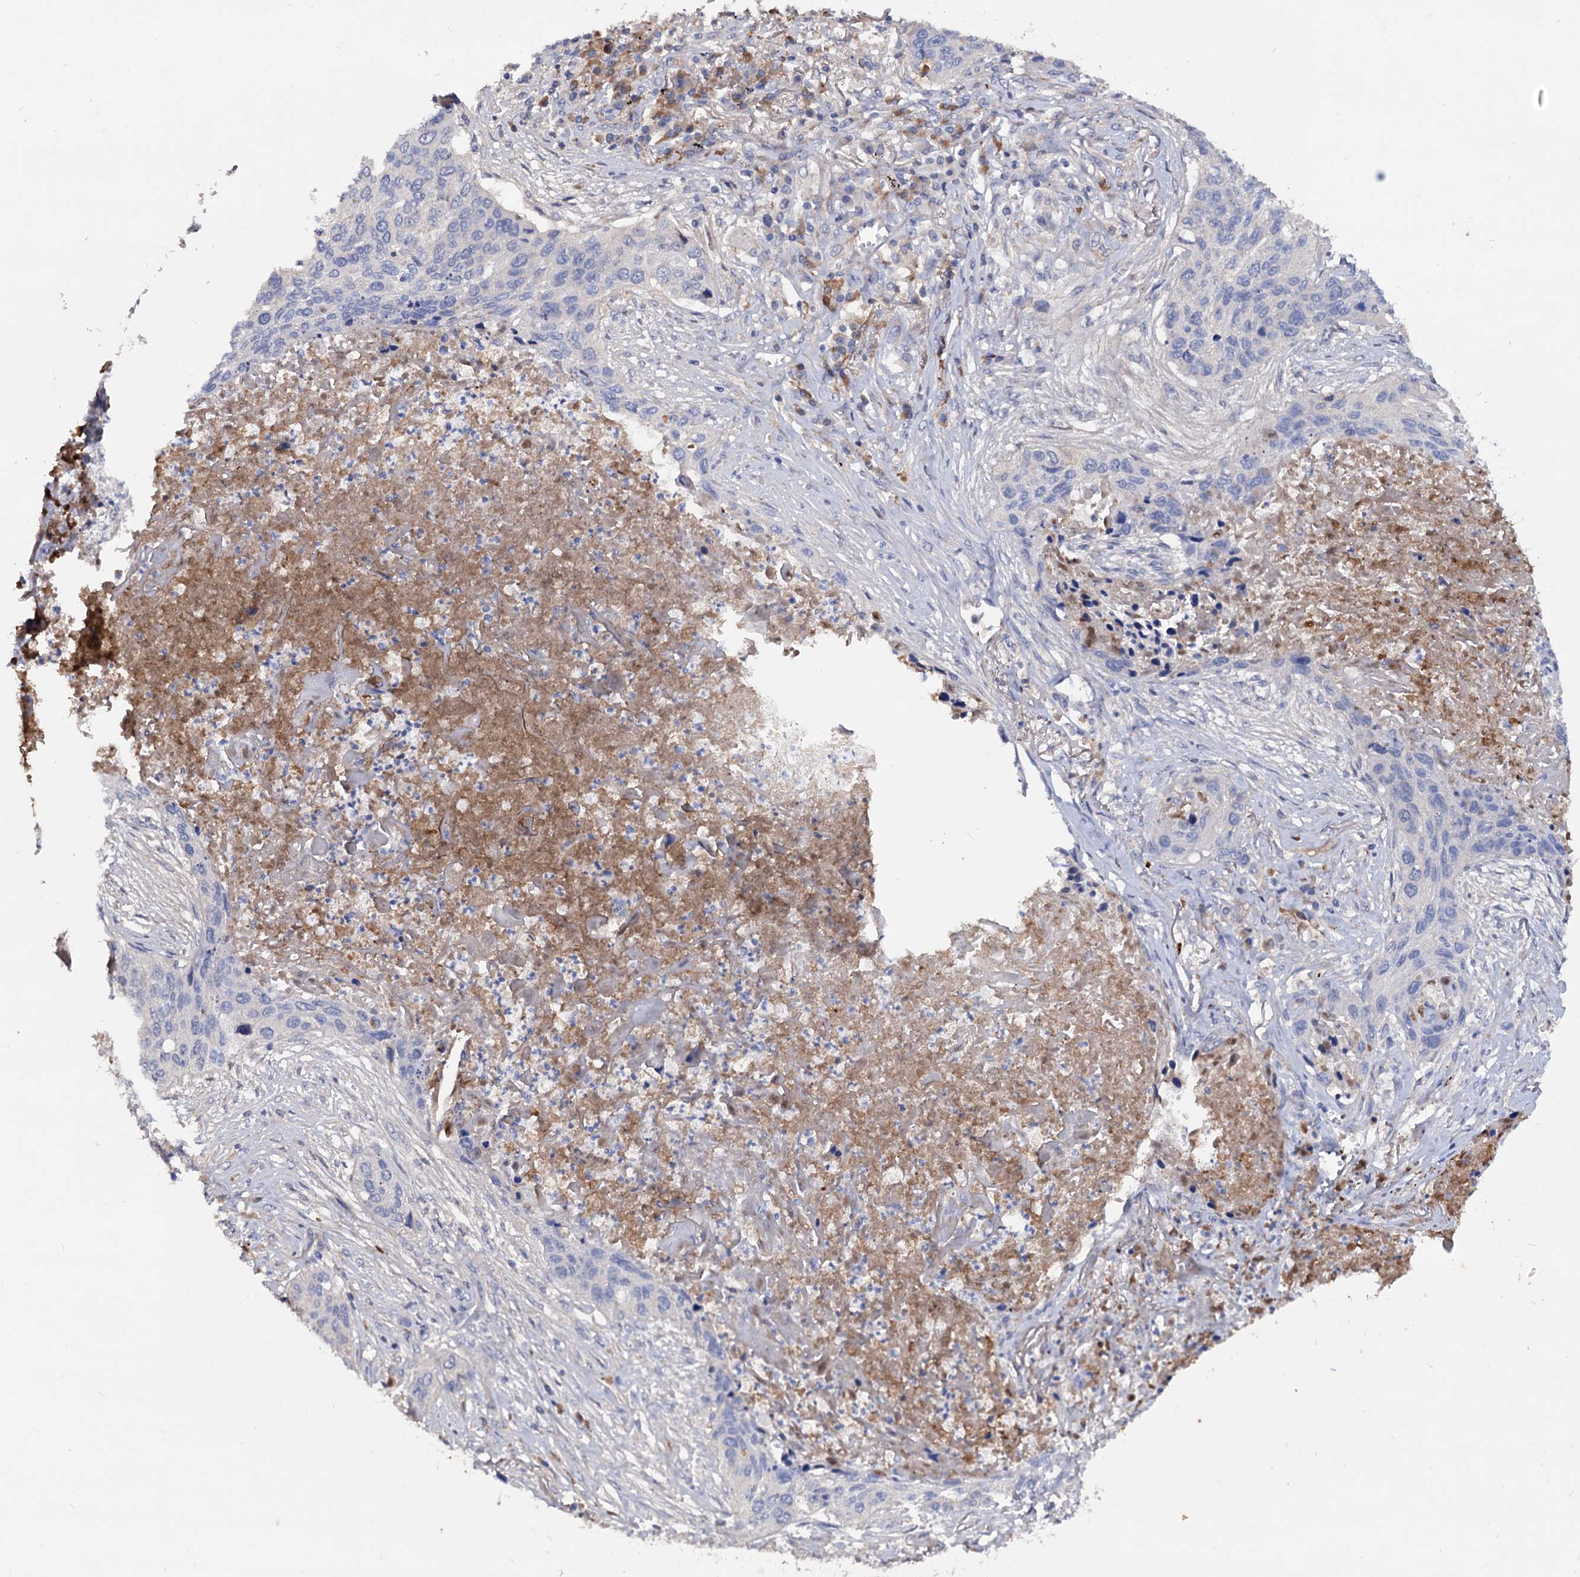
{"staining": {"intensity": "negative", "quantity": "none", "location": "none"}, "tissue": "lung cancer", "cell_type": "Tumor cells", "image_type": "cancer", "snomed": [{"axis": "morphology", "description": "Squamous cell carcinoma, NOS"}, {"axis": "topography", "description": "Lung"}], "caption": "Tumor cells show no significant protein staining in lung squamous cell carcinoma.", "gene": "NPAS4", "patient": {"sex": "female", "age": 63}}